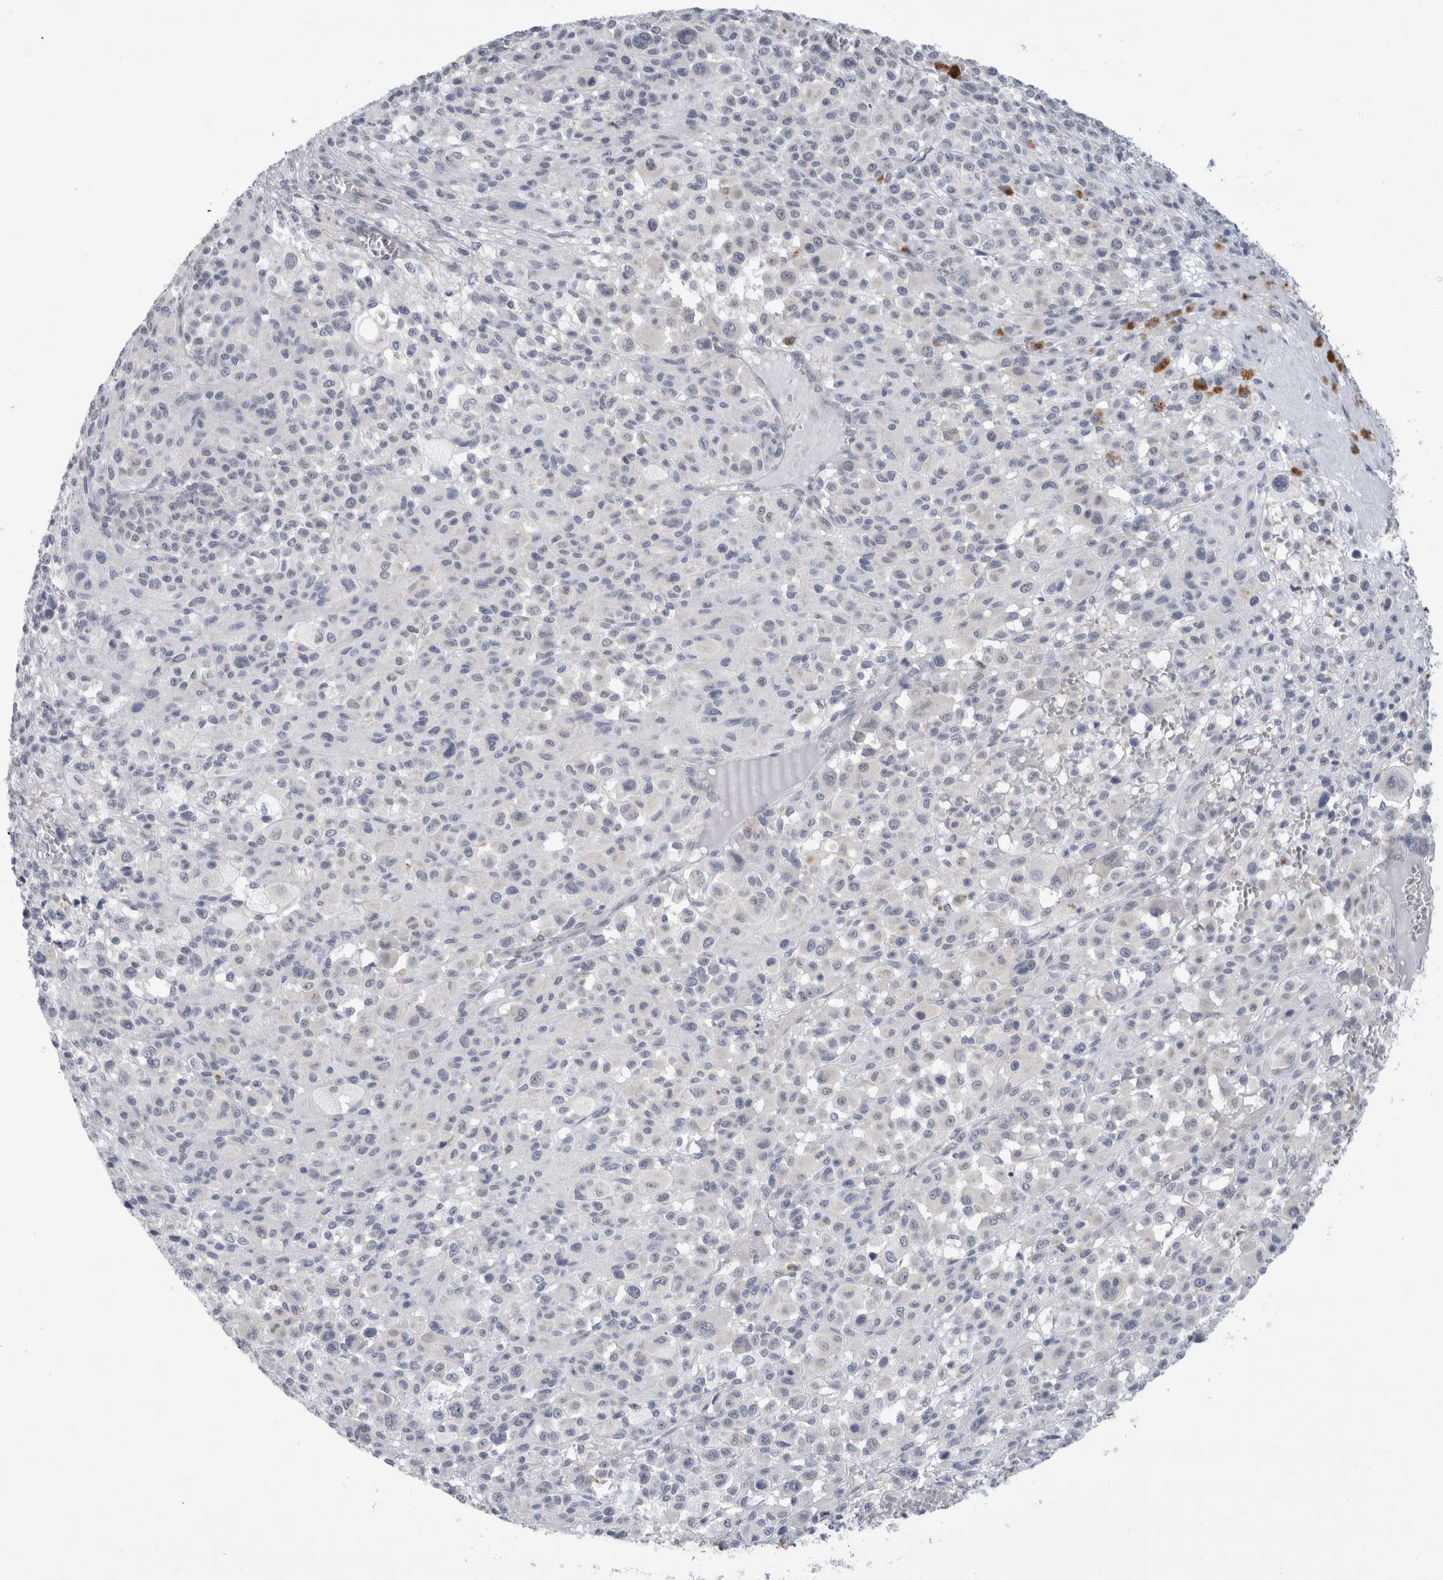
{"staining": {"intensity": "negative", "quantity": "none", "location": "none"}, "tissue": "melanoma", "cell_type": "Tumor cells", "image_type": "cancer", "snomed": [{"axis": "morphology", "description": "Malignant melanoma, Metastatic site"}, {"axis": "topography", "description": "Skin"}], "caption": "Protein analysis of malignant melanoma (metastatic site) shows no significant expression in tumor cells.", "gene": "NIPA1", "patient": {"sex": "female", "age": 74}}